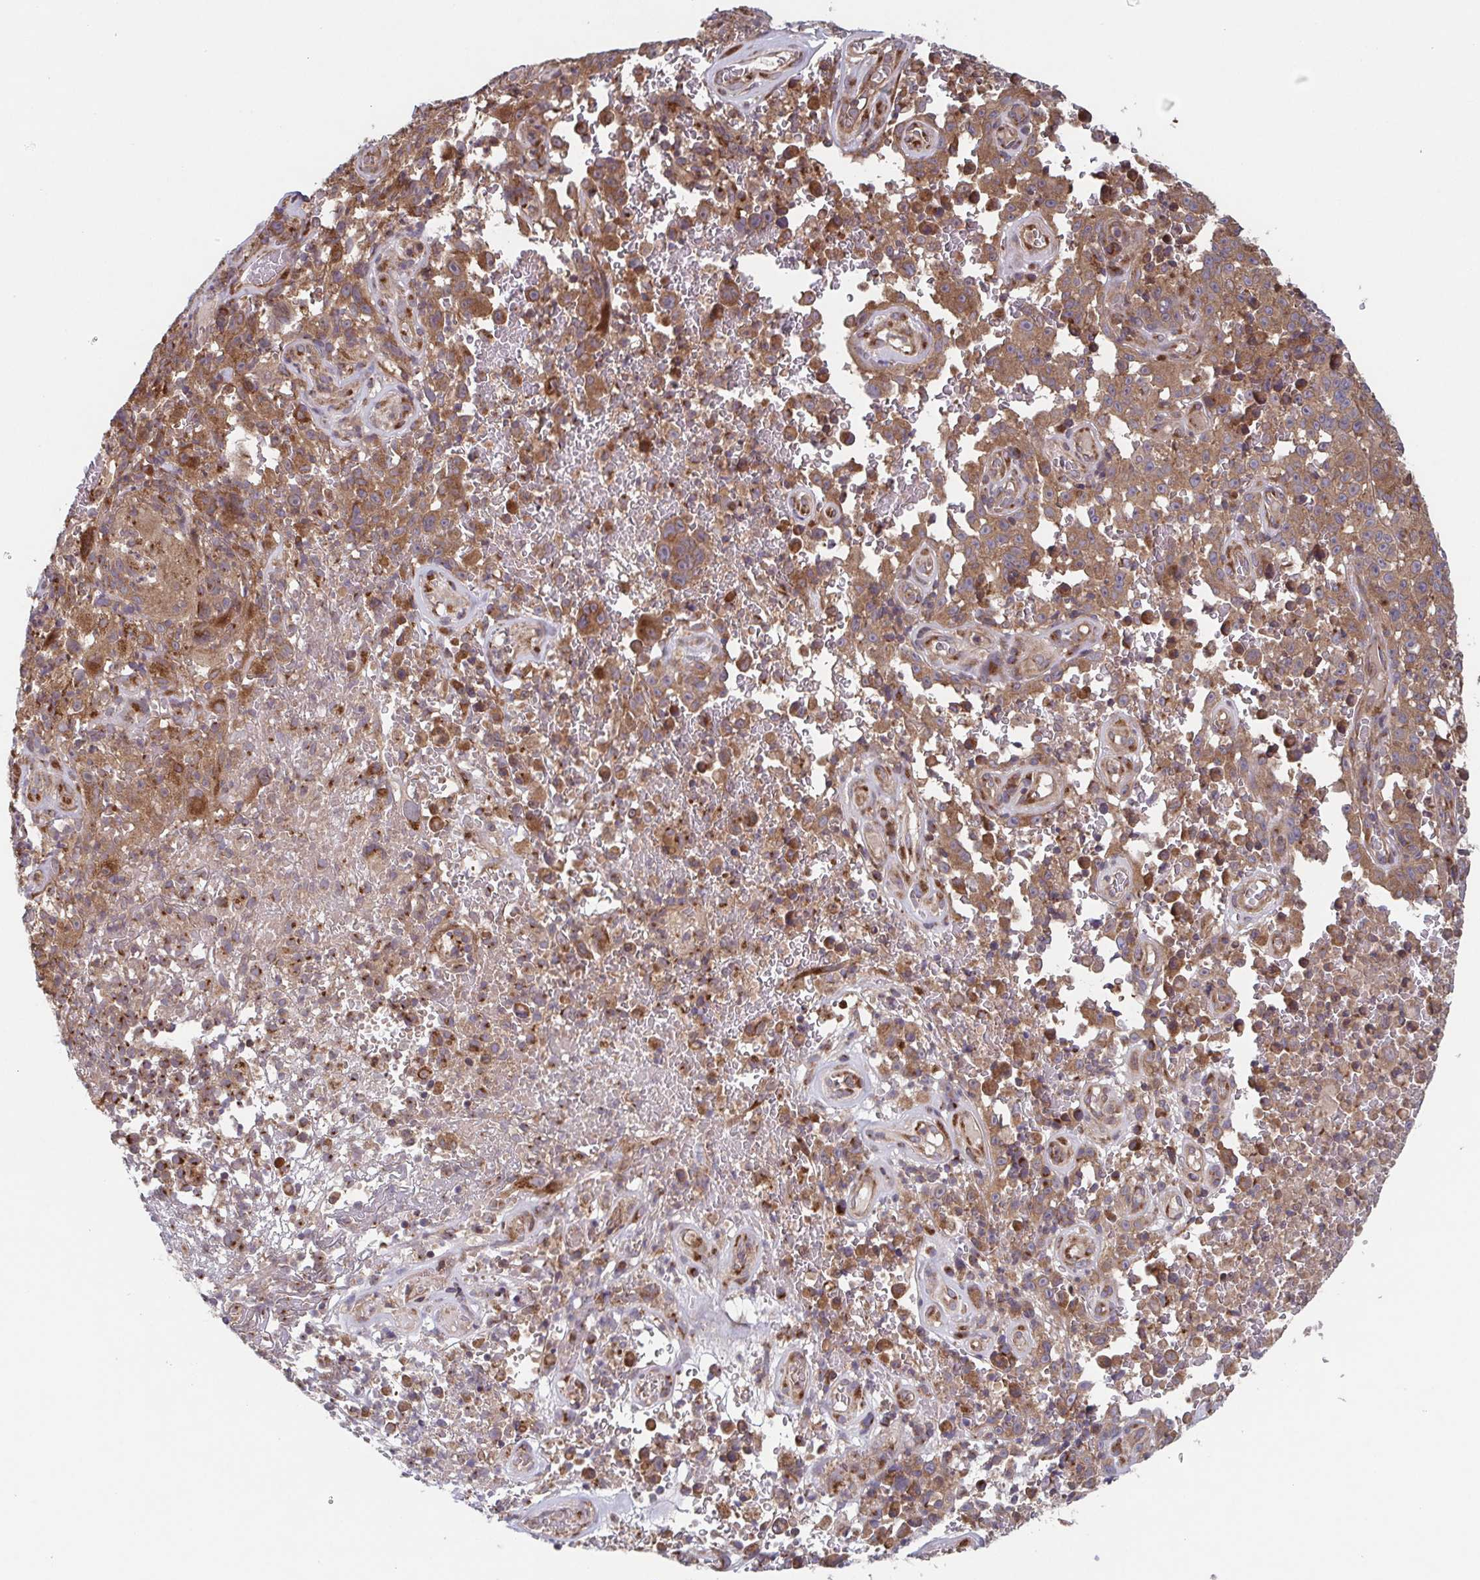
{"staining": {"intensity": "moderate", "quantity": ">75%", "location": "cytoplasmic/membranous"}, "tissue": "melanoma", "cell_type": "Tumor cells", "image_type": "cancer", "snomed": [{"axis": "morphology", "description": "Malignant melanoma, NOS"}, {"axis": "topography", "description": "Skin"}], "caption": "This is a histology image of IHC staining of melanoma, which shows moderate staining in the cytoplasmic/membranous of tumor cells.", "gene": "COPB1", "patient": {"sex": "female", "age": 82}}